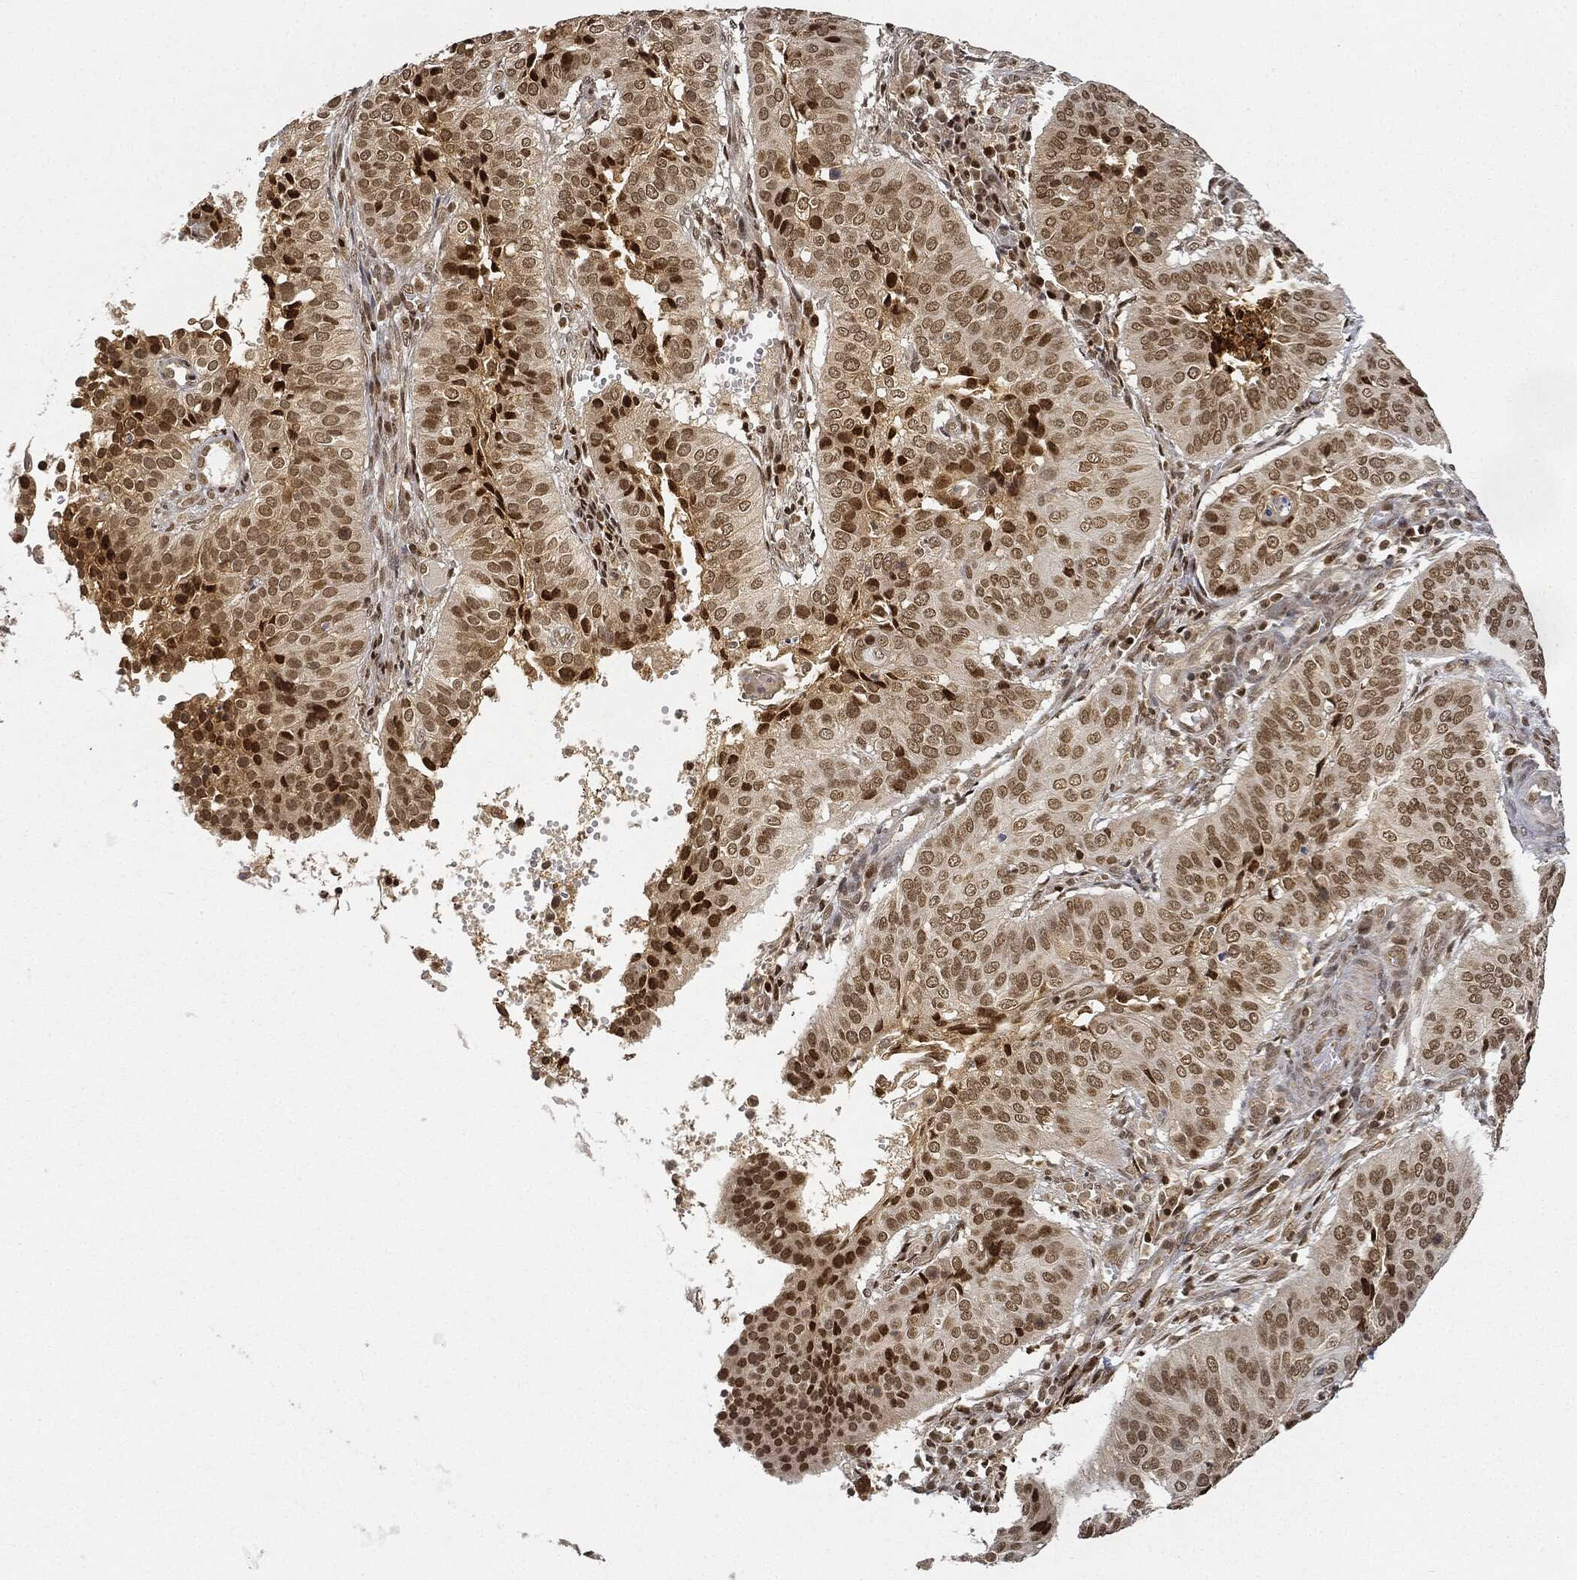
{"staining": {"intensity": "strong", "quantity": "25%-75%", "location": "cytoplasmic/membranous,nuclear"}, "tissue": "cervical cancer", "cell_type": "Tumor cells", "image_type": "cancer", "snomed": [{"axis": "morphology", "description": "Normal tissue, NOS"}, {"axis": "morphology", "description": "Squamous cell carcinoma, NOS"}, {"axis": "topography", "description": "Cervix"}], "caption": "DAB immunohistochemical staining of human cervical cancer (squamous cell carcinoma) displays strong cytoplasmic/membranous and nuclear protein positivity in about 25%-75% of tumor cells.", "gene": "CIB1", "patient": {"sex": "female", "age": 39}}